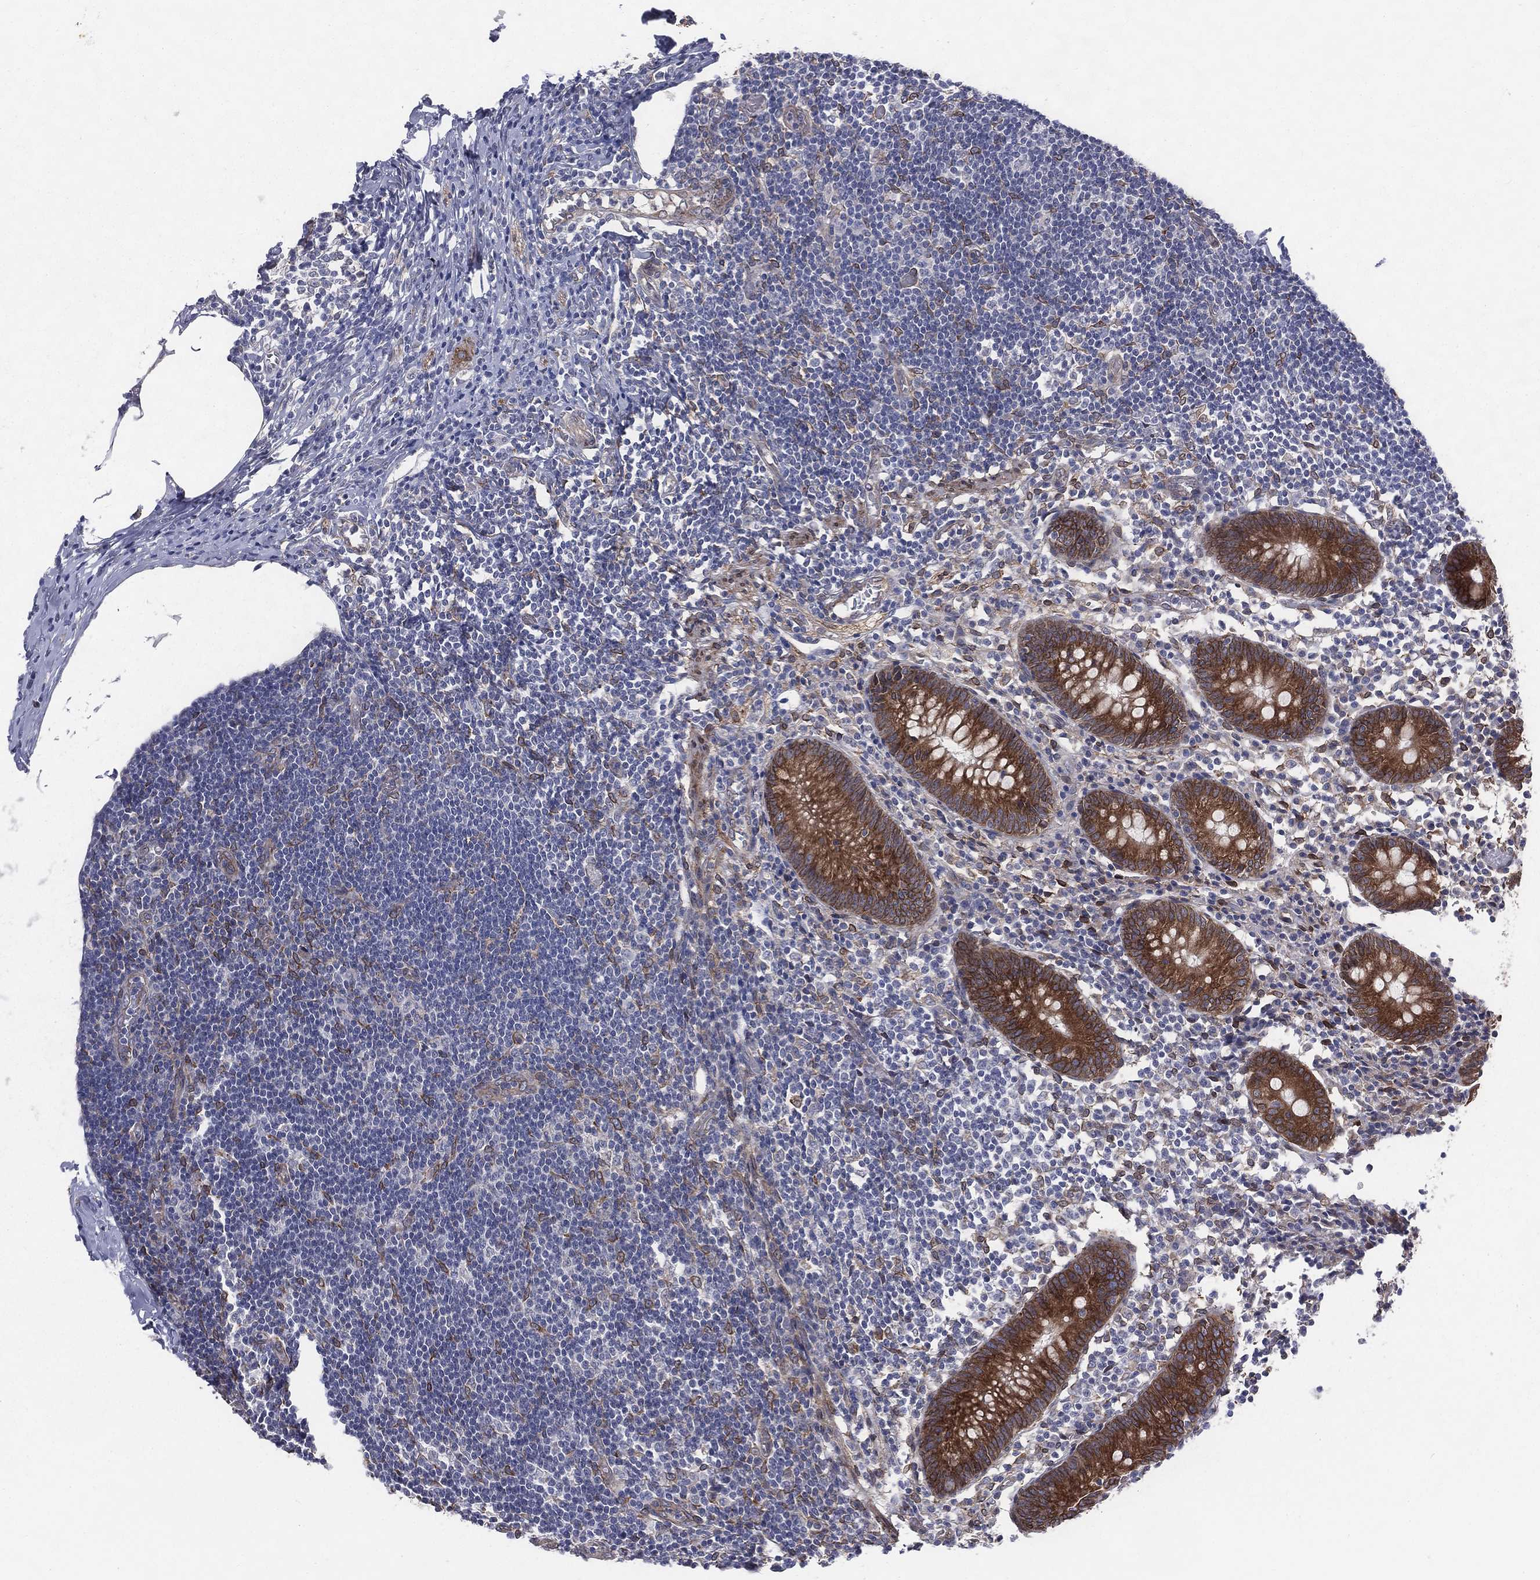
{"staining": {"intensity": "strong", "quantity": ">75%", "location": "cytoplasmic/membranous"}, "tissue": "appendix", "cell_type": "Glandular cells", "image_type": "normal", "snomed": [{"axis": "morphology", "description": "Normal tissue, NOS"}, {"axis": "topography", "description": "Appendix"}], "caption": "Protein staining reveals strong cytoplasmic/membranous expression in about >75% of glandular cells in unremarkable appendix. (Brightfield microscopy of DAB IHC at high magnification).", "gene": "PGRMC1", "patient": {"sex": "female", "age": 40}}